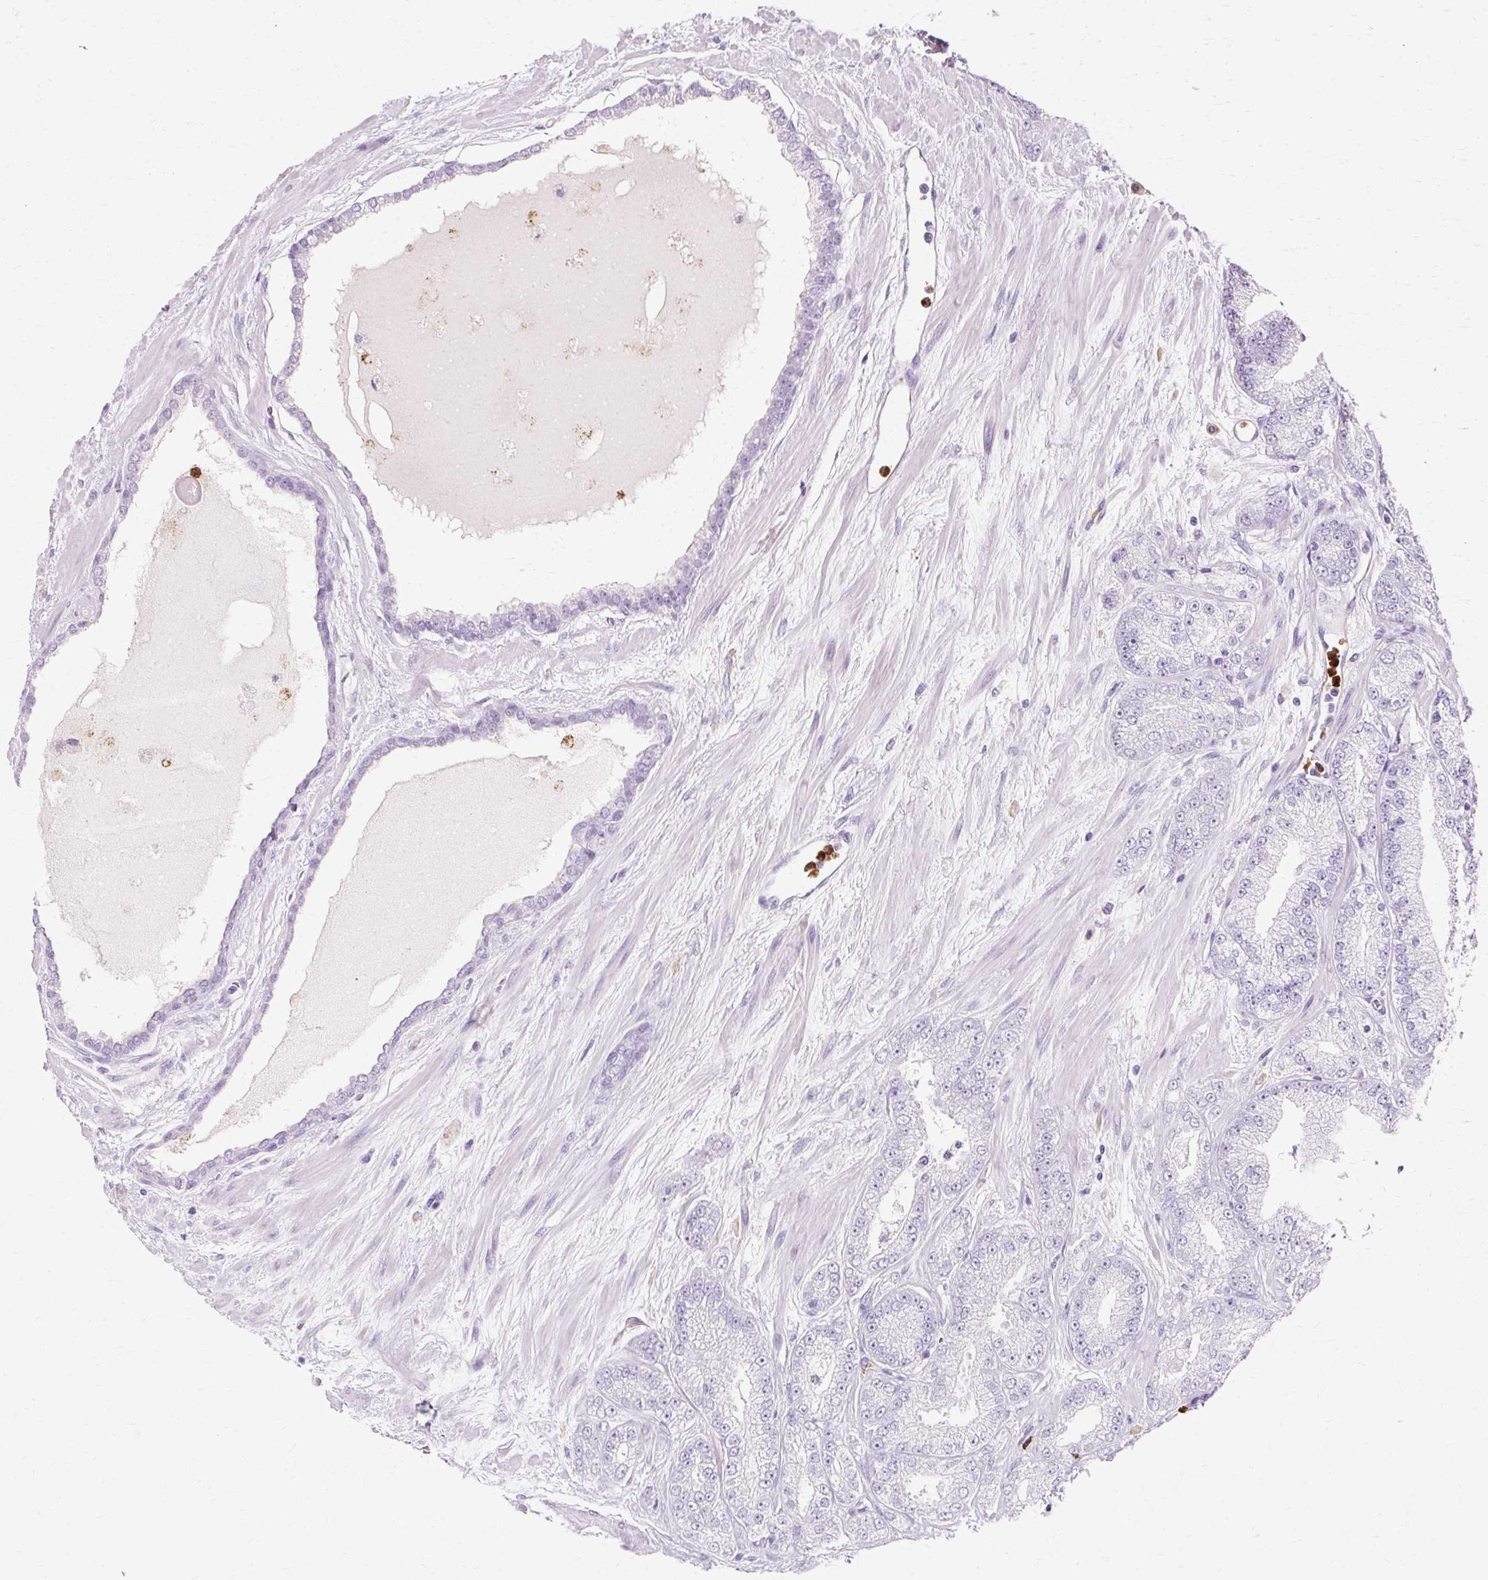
{"staining": {"intensity": "negative", "quantity": "none", "location": "none"}, "tissue": "prostate cancer", "cell_type": "Tumor cells", "image_type": "cancer", "snomed": [{"axis": "morphology", "description": "Adenocarcinoma, High grade"}, {"axis": "topography", "description": "Prostate"}], "caption": "The IHC histopathology image has no significant positivity in tumor cells of prostate cancer (adenocarcinoma (high-grade)) tissue.", "gene": "DEFA1", "patient": {"sex": "male", "age": 68}}